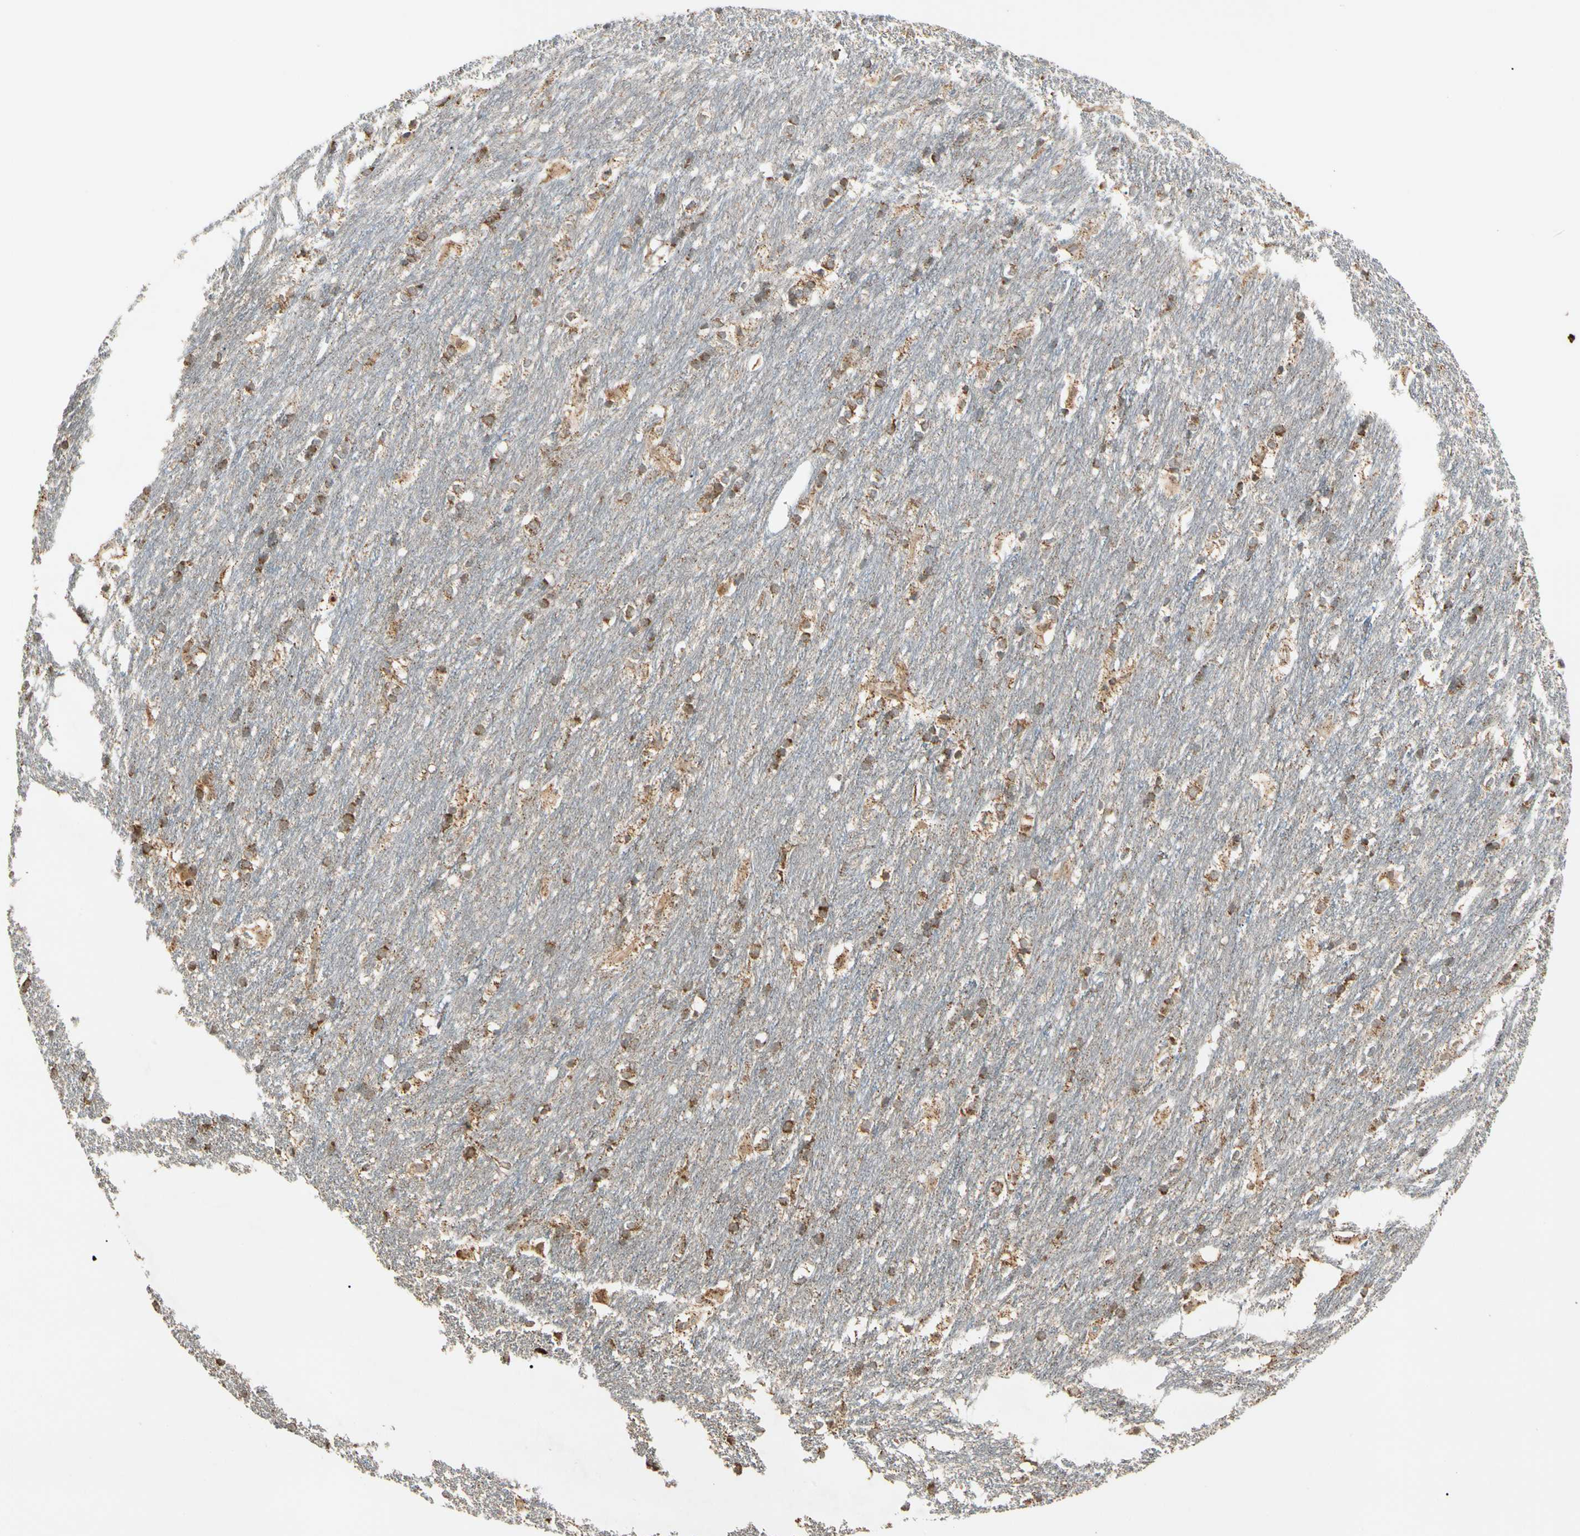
{"staining": {"intensity": "negative", "quantity": "none", "location": "none"}, "tissue": "caudate", "cell_type": "Glial cells", "image_type": "normal", "snomed": [{"axis": "morphology", "description": "Normal tissue, NOS"}, {"axis": "topography", "description": "Lateral ventricle wall"}], "caption": "DAB (3,3'-diaminobenzidine) immunohistochemical staining of benign caudate reveals no significant positivity in glial cells.", "gene": "PRDX5", "patient": {"sex": "female", "age": 19}}